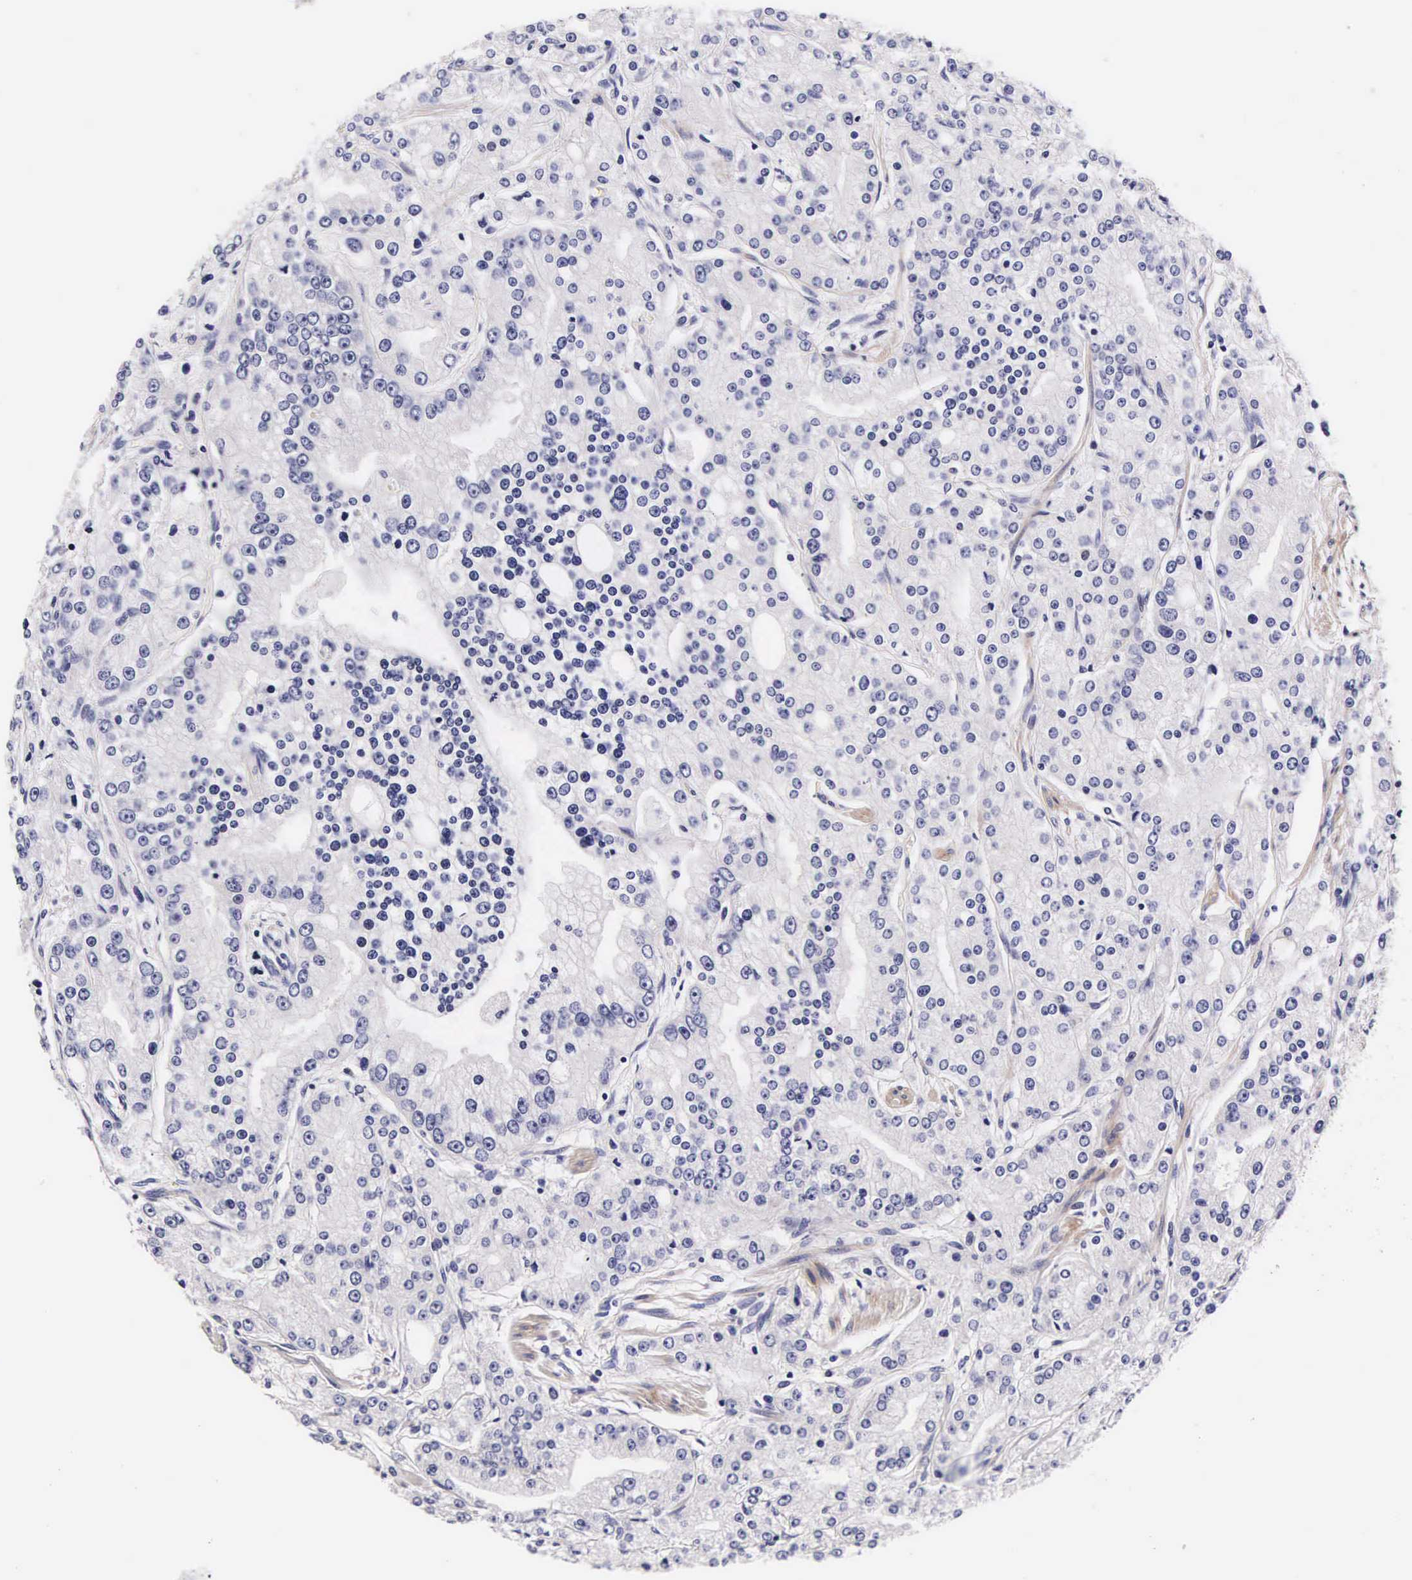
{"staining": {"intensity": "negative", "quantity": "none", "location": "none"}, "tissue": "prostate cancer", "cell_type": "Tumor cells", "image_type": "cancer", "snomed": [{"axis": "morphology", "description": "Adenocarcinoma, Medium grade"}, {"axis": "topography", "description": "Prostate"}], "caption": "Photomicrograph shows no significant protein expression in tumor cells of prostate adenocarcinoma (medium-grade). (Stains: DAB (3,3'-diaminobenzidine) immunohistochemistry with hematoxylin counter stain, Microscopy: brightfield microscopy at high magnification).", "gene": "UPRT", "patient": {"sex": "male", "age": 72}}